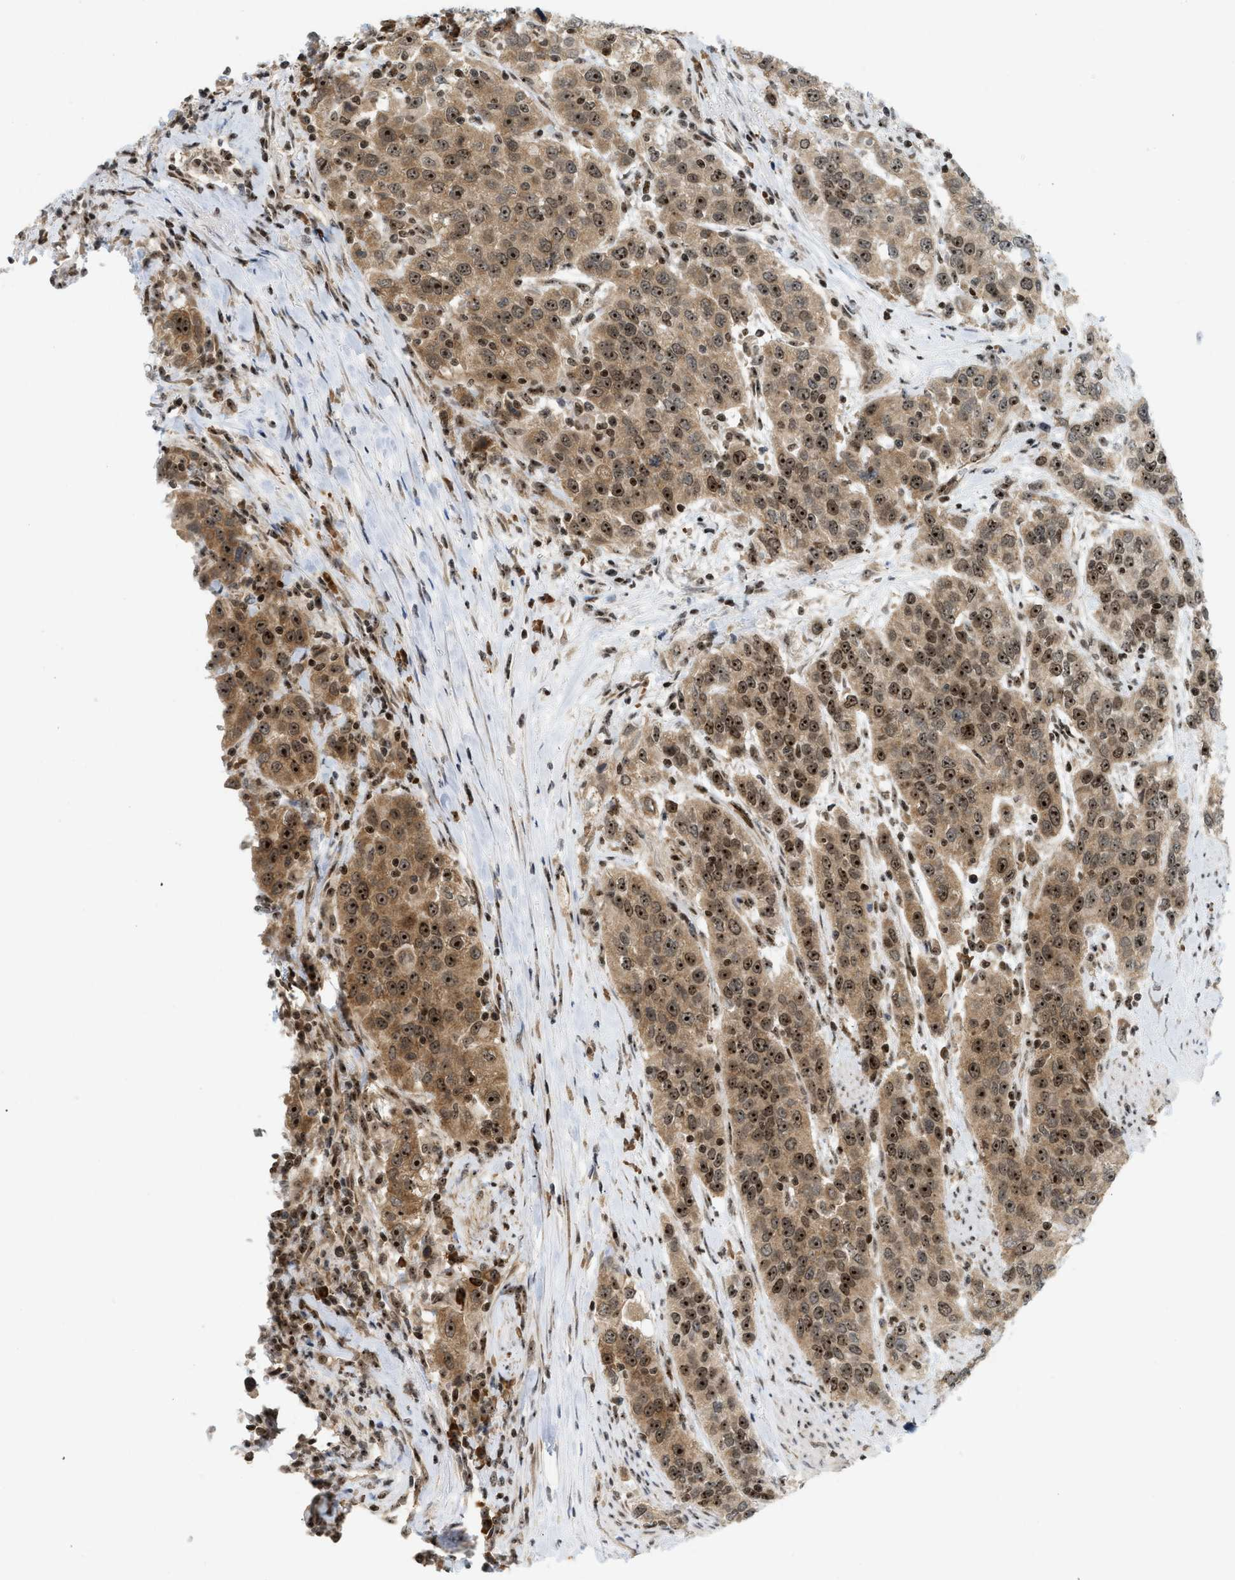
{"staining": {"intensity": "strong", "quantity": ">75%", "location": "cytoplasmic/membranous,nuclear"}, "tissue": "urothelial cancer", "cell_type": "Tumor cells", "image_type": "cancer", "snomed": [{"axis": "morphology", "description": "Urothelial carcinoma, High grade"}, {"axis": "topography", "description": "Urinary bladder"}], "caption": "Brown immunohistochemical staining in urothelial cancer shows strong cytoplasmic/membranous and nuclear positivity in about >75% of tumor cells. (brown staining indicates protein expression, while blue staining denotes nuclei).", "gene": "ZNF22", "patient": {"sex": "female", "age": 80}}